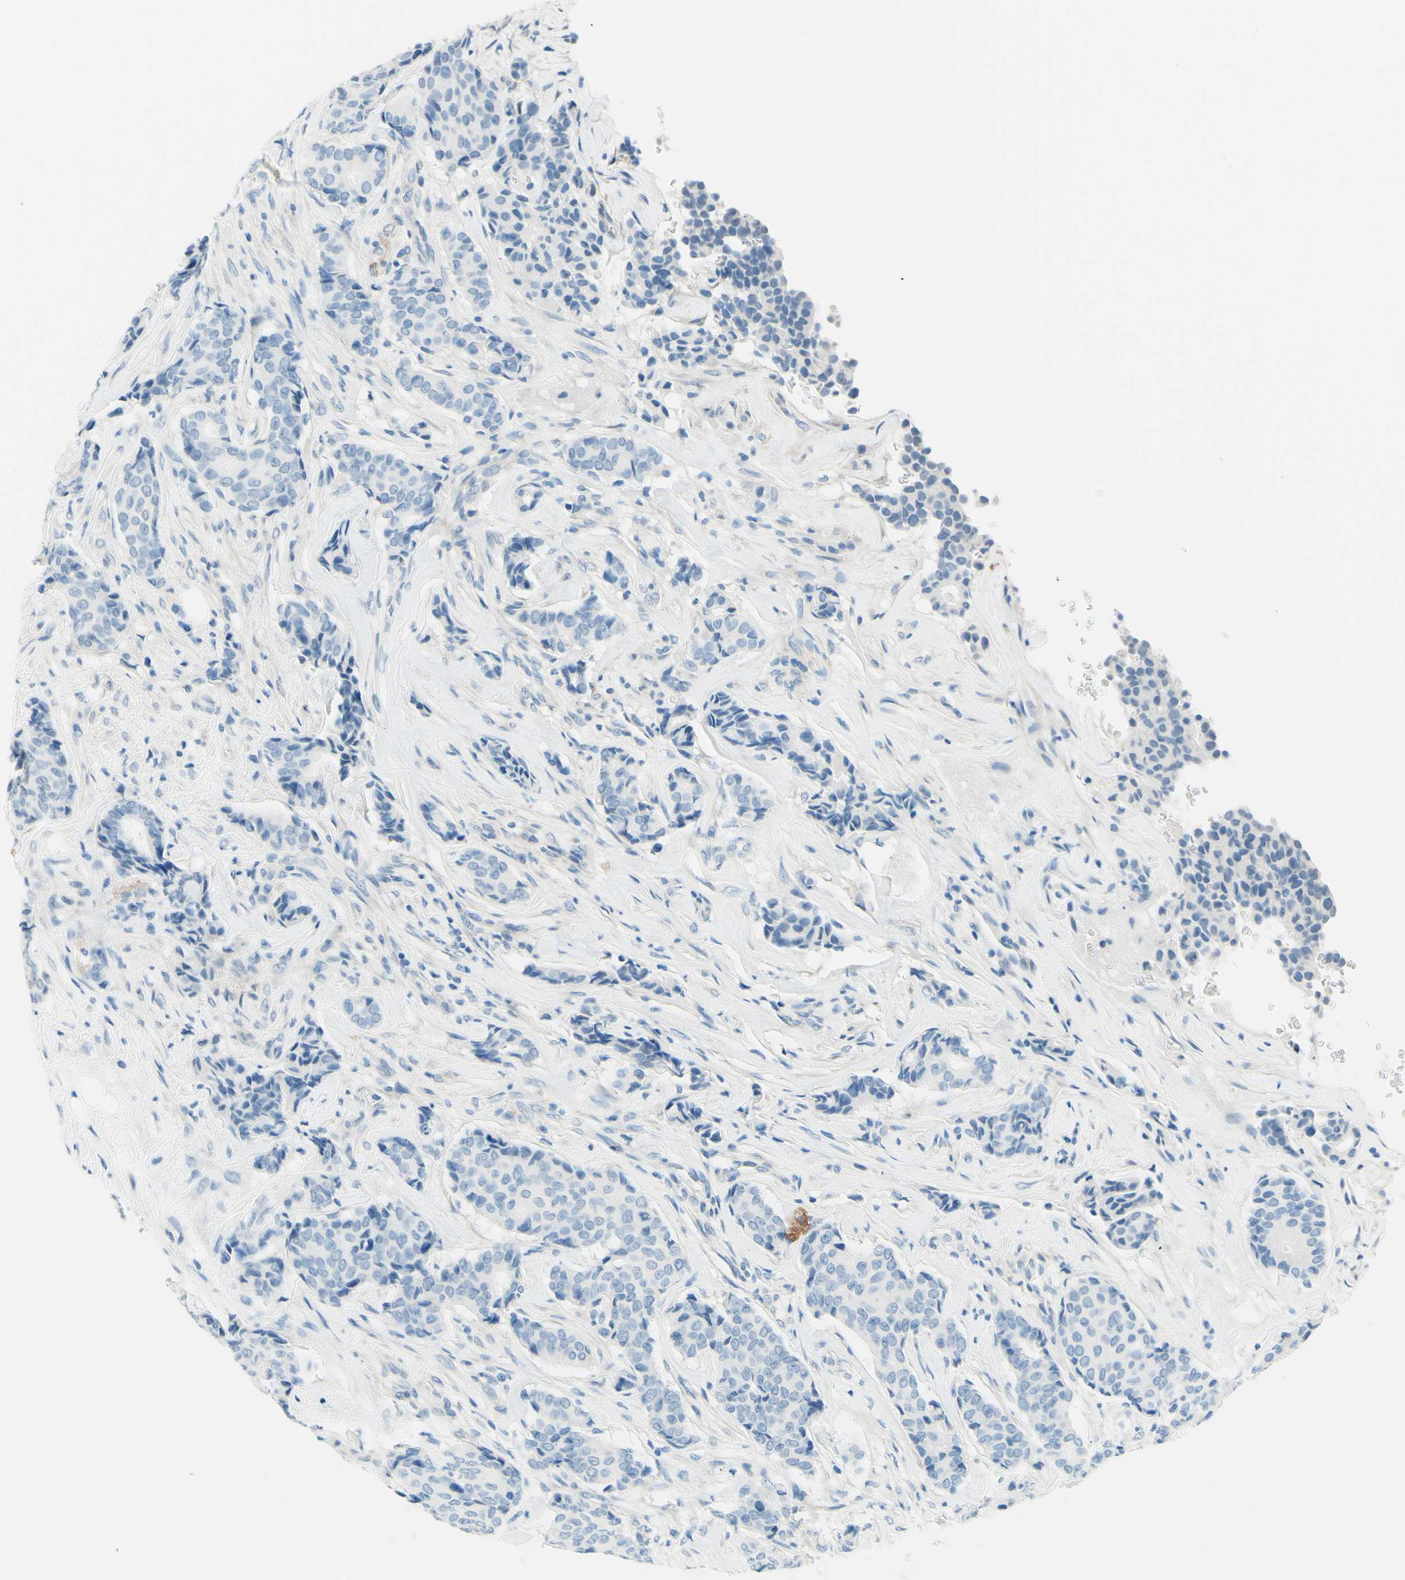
{"staining": {"intensity": "negative", "quantity": "none", "location": "none"}, "tissue": "breast cancer", "cell_type": "Tumor cells", "image_type": "cancer", "snomed": [{"axis": "morphology", "description": "Duct carcinoma"}, {"axis": "topography", "description": "Breast"}], "caption": "A high-resolution micrograph shows IHC staining of intraductal carcinoma (breast), which demonstrates no significant positivity in tumor cells.", "gene": "PASD1", "patient": {"sex": "female", "age": 75}}